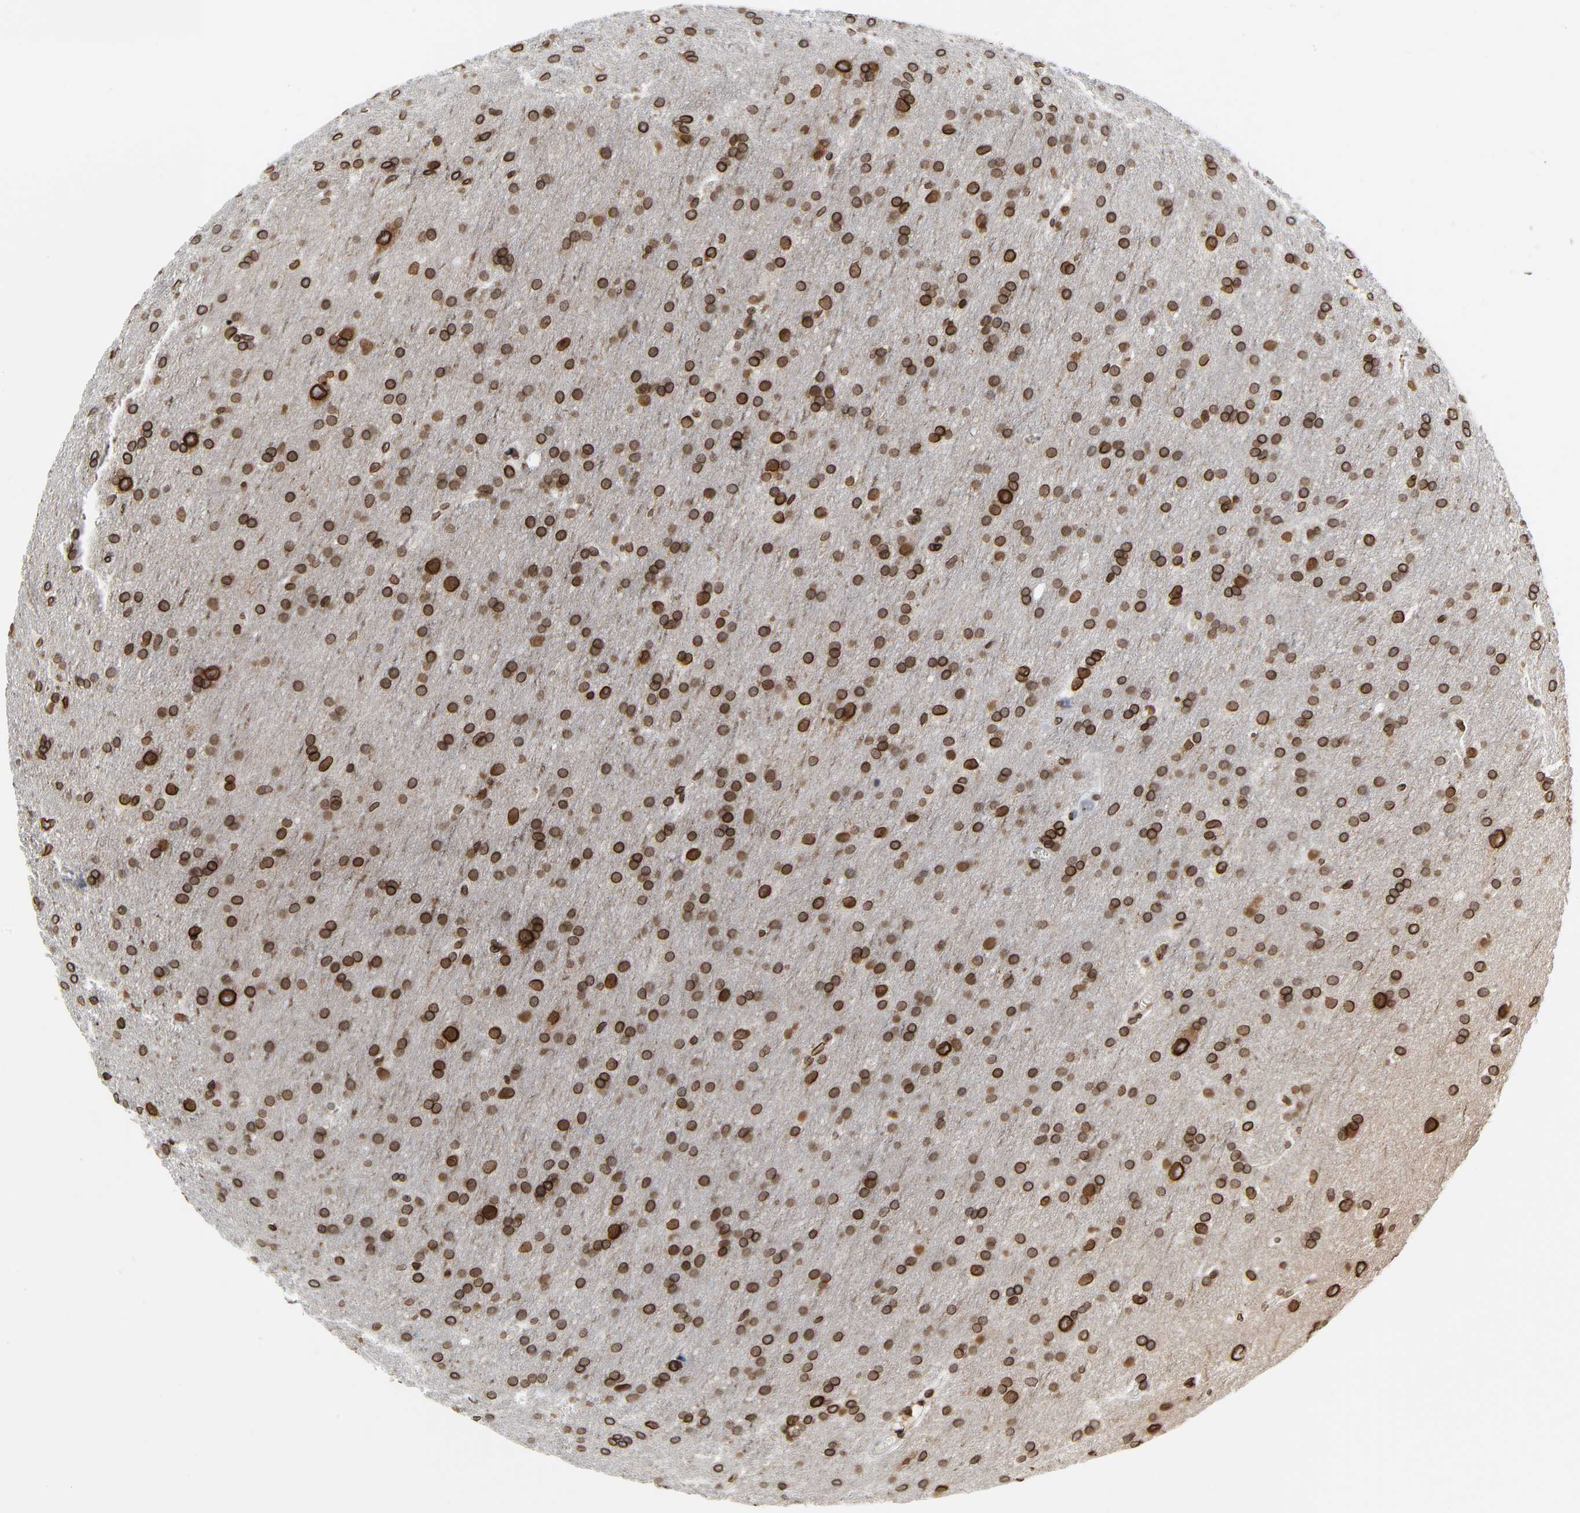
{"staining": {"intensity": "strong", "quantity": ">75%", "location": "cytoplasmic/membranous,nuclear"}, "tissue": "glioma", "cell_type": "Tumor cells", "image_type": "cancer", "snomed": [{"axis": "morphology", "description": "Glioma, malignant, Low grade"}, {"axis": "topography", "description": "Brain"}], "caption": "Protein staining demonstrates strong cytoplasmic/membranous and nuclear staining in about >75% of tumor cells in low-grade glioma (malignant). Nuclei are stained in blue.", "gene": "RANGAP1", "patient": {"sex": "female", "age": 32}}